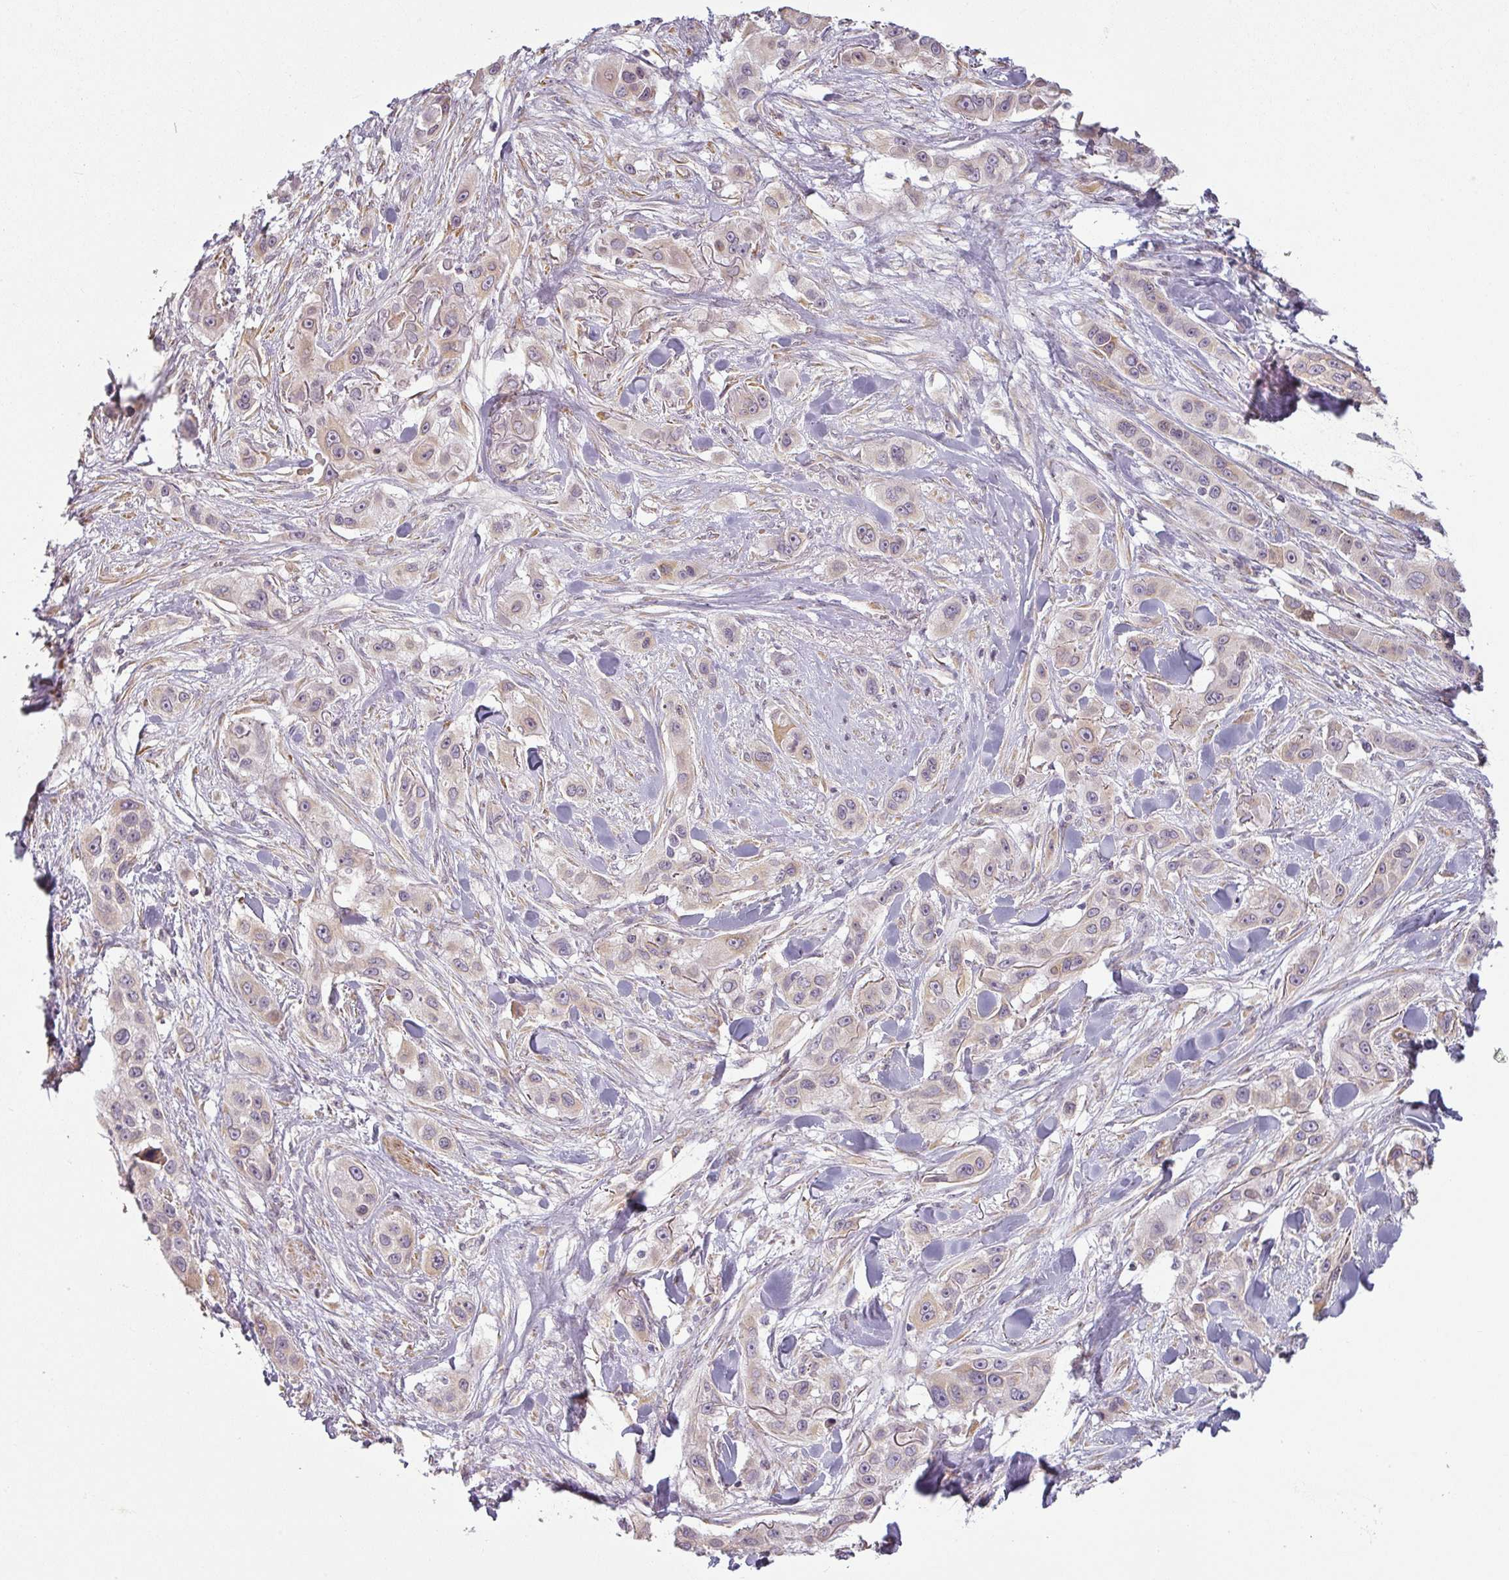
{"staining": {"intensity": "weak", "quantity": "<25%", "location": "cytoplasmic/membranous"}, "tissue": "skin cancer", "cell_type": "Tumor cells", "image_type": "cancer", "snomed": [{"axis": "morphology", "description": "Squamous cell carcinoma, NOS"}, {"axis": "topography", "description": "Skin"}], "caption": "This is a histopathology image of IHC staining of squamous cell carcinoma (skin), which shows no positivity in tumor cells. (DAB IHC, high magnification).", "gene": "CCDC144A", "patient": {"sex": "male", "age": 63}}